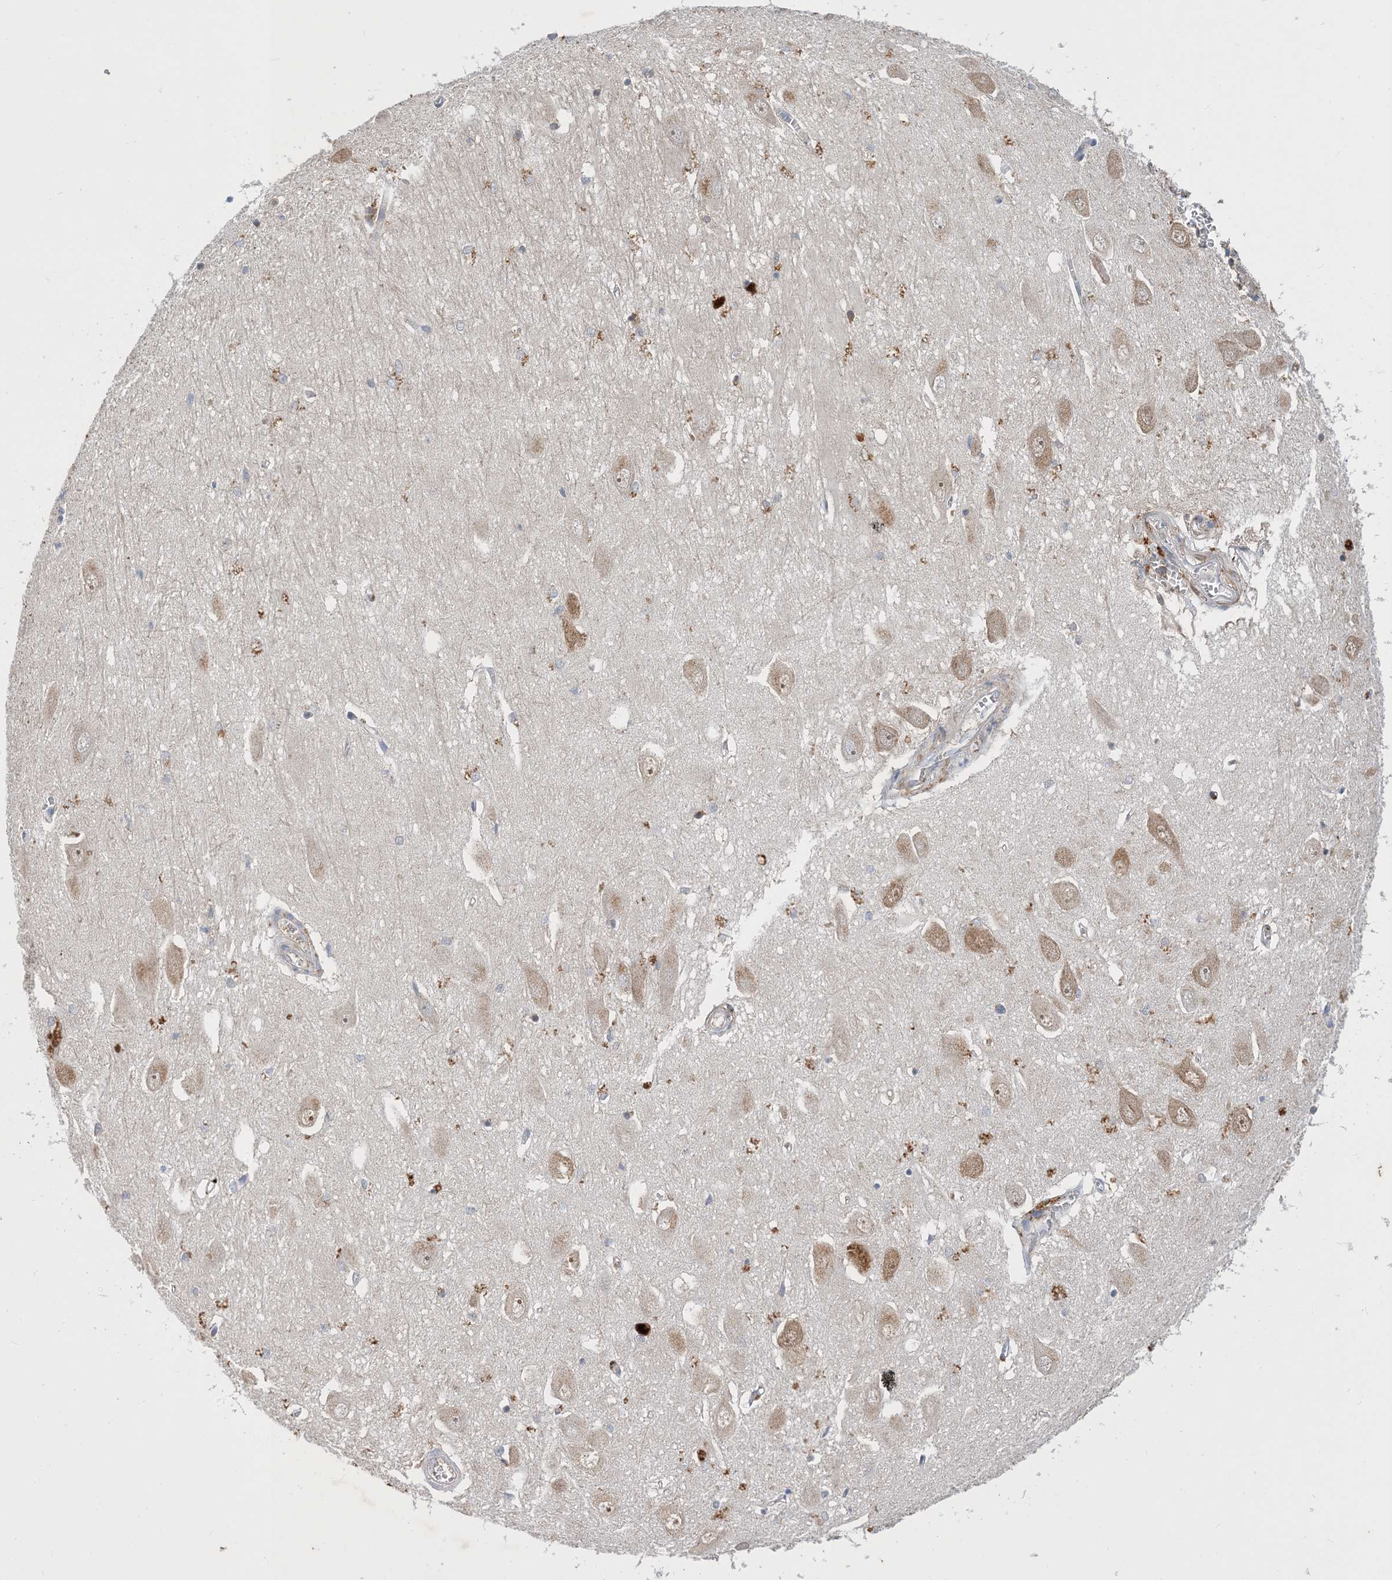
{"staining": {"intensity": "negative", "quantity": "none", "location": "none"}, "tissue": "hippocampus", "cell_type": "Glial cells", "image_type": "normal", "snomed": [{"axis": "morphology", "description": "Normal tissue, NOS"}, {"axis": "topography", "description": "Hippocampus"}], "caption": "Immunohistochemistry (IHC) micrograph of unremarkable hippocampus stained for a protein (brown), which displays no expression in glial cells. (Brightfield microscopy of DAB (3,3'-diaminobenzidine) immunohistochemistry (IHC) at high magnification).", "gene": "STK19", "patient": {"sex": "female", "age": 64}}